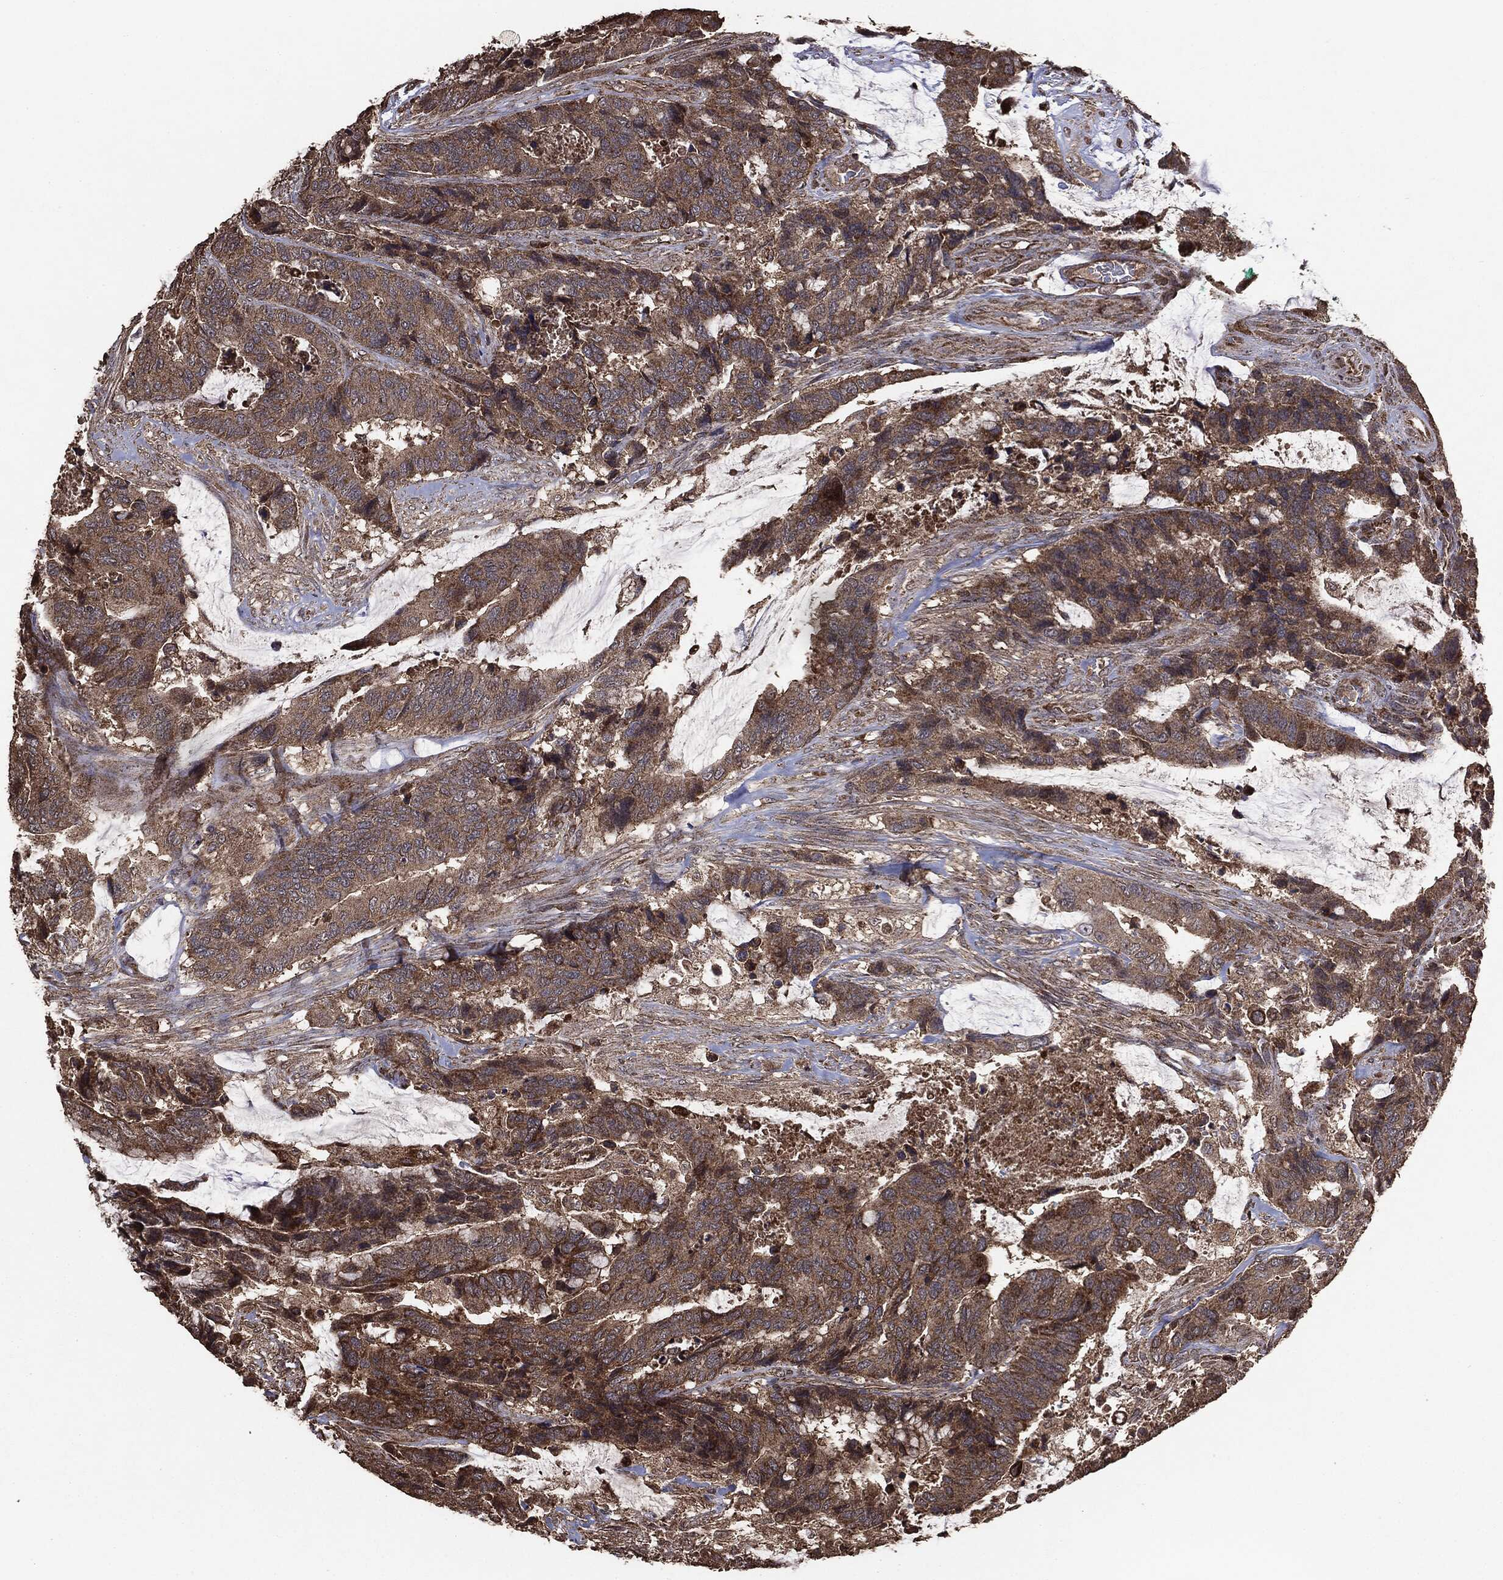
{"staining": {"intensity": "strong", "quantity": ">75%", "location": "cytoplasmic/membranous"}, "tissue": "colorectal cancer", "cell_type": "Tumor cells", "image_type": "cancer", "snomed": [{"axis": "morphology", "description": "Adenocarcinoma, NOS"}, {"axis": "topography", "description": "Rectum"}], "caption": "Protein expression analysis of human adenocarcinoma (colorectal) reveals strong cytoplasmic/membranous positivity in approximately >75% of tumor cells.", "gene": "MTOR", "patient": {"sex": "female", "age": 59}}